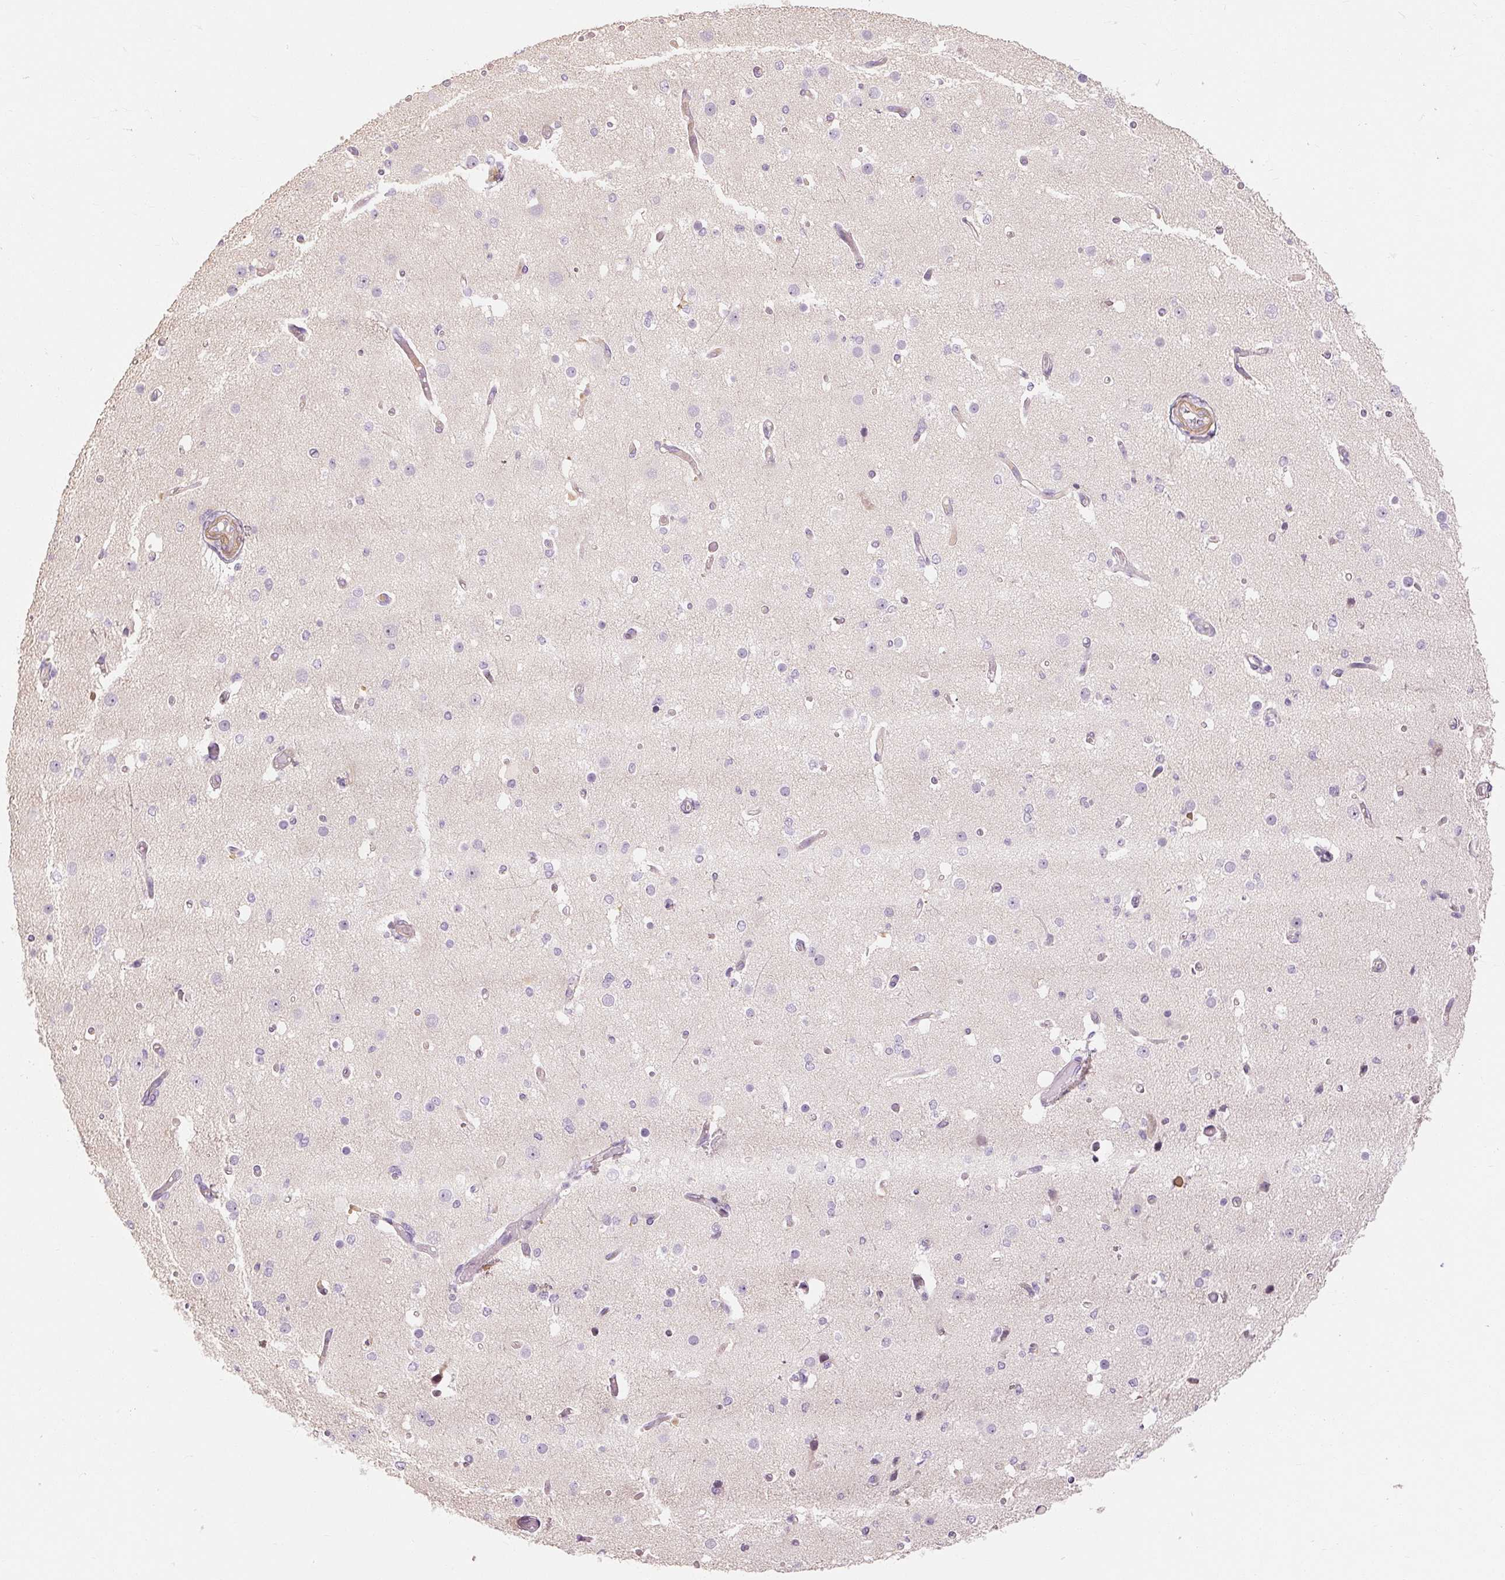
{"staining": {"intensity": "negative", "quantity": "none", "location": "none"}, "tissue": "cerebral cortex", "cell_type": "Endothelial cells", "image_type": "normal", "snomed": [{"axis": "morphology", "description": "Normal tissue, NOS"}, {"axis": "morphology", "description": "Inflammation, NOS"}, {"axis": "topography", "description": "Cerebral cortex"}], "caption": "IHC photomicrograph of unremarkable cerebral cortex stained for a protein (brown), which demonstrates no positivity in endothelial cells. (DAB IHC visualized using brightfield microscopy, high magnification).", "gene": "CAPN3", "patient": {"sex": "male", "age": 6}}